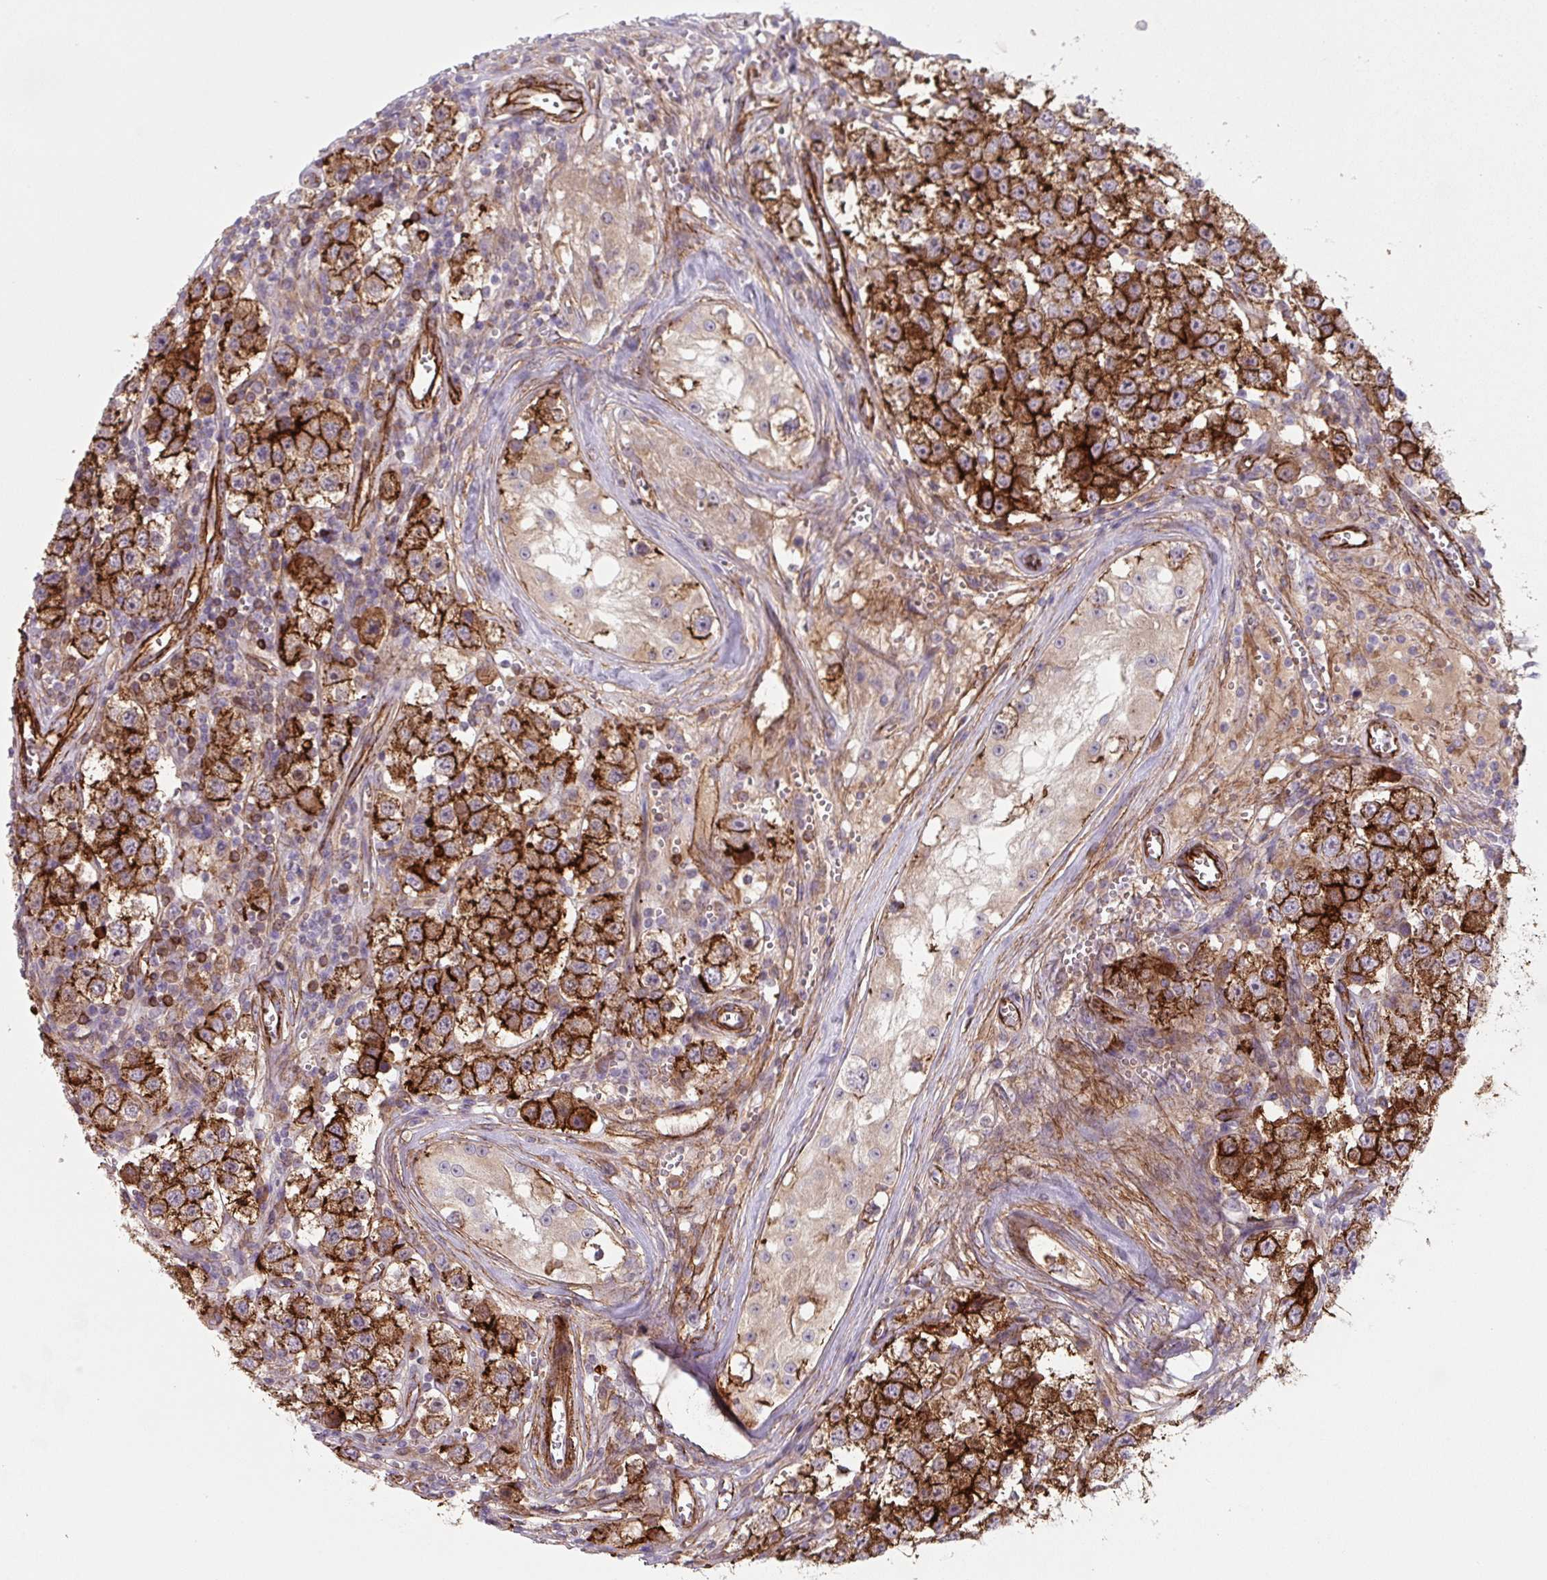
{"staining": {"intensity": "strong", "quantity": ">75%", "location": "cytoplasmic/membranous"}, "tissue": "testis cancer", "cell_type": "Tumor cells", "image_type": "cancer", "snomed": [{"axis": "morphology", "description": "Seminoma, NOS"}, {"axis": "topography", "description": "Testis"}], "caption": "This is a histology image of immunohistochemistry staining of testis cancer (seminoma), which shows strong positivity in the cytoplasmic/membranous of tumor cells.", "gene": "DHFR2", "patient": {"sex": "male", "age": 34}}